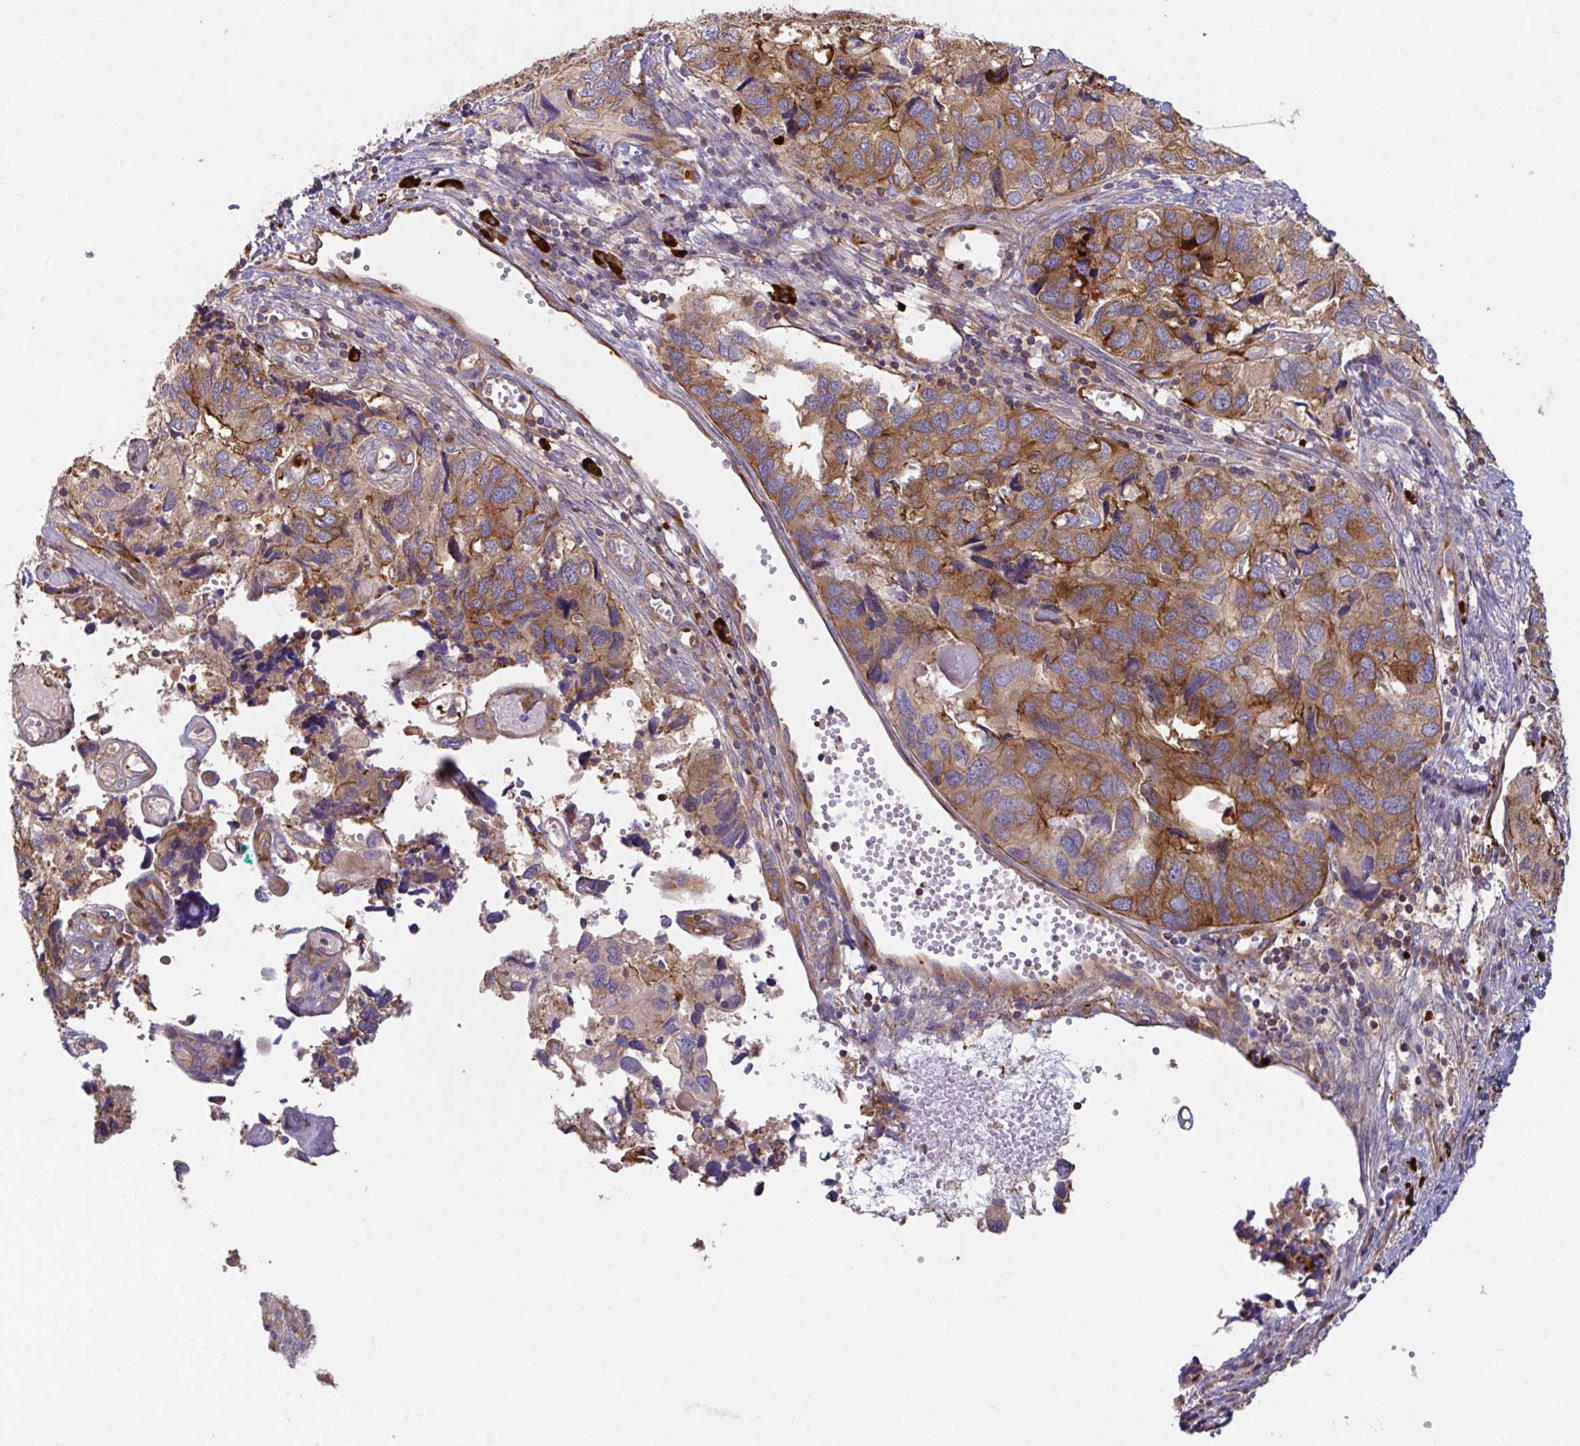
{"staining": {"intensity": "moderate", "quantity": "25%-75%", "location": "cytoplasmic/membranous"}, "tissue": "endometrial cancer", "cell_type": "Tumor cells", "image_type": "cancer", "snomed": [{"axis": "morphology", "description": "Carcinoma, NOS"}, {"axis": "topography", "description": "Uterus"}], "caption": "A medium amount of moderate cytoplasmic/membranous positivity is present in approximately 25%-75% of tumor cells in endometrial carcinoma tissue. (IHC, brightfield microscopy, high magnification).", "gene": "YARS2", "patient": {"sex": "female", "age": 76}}